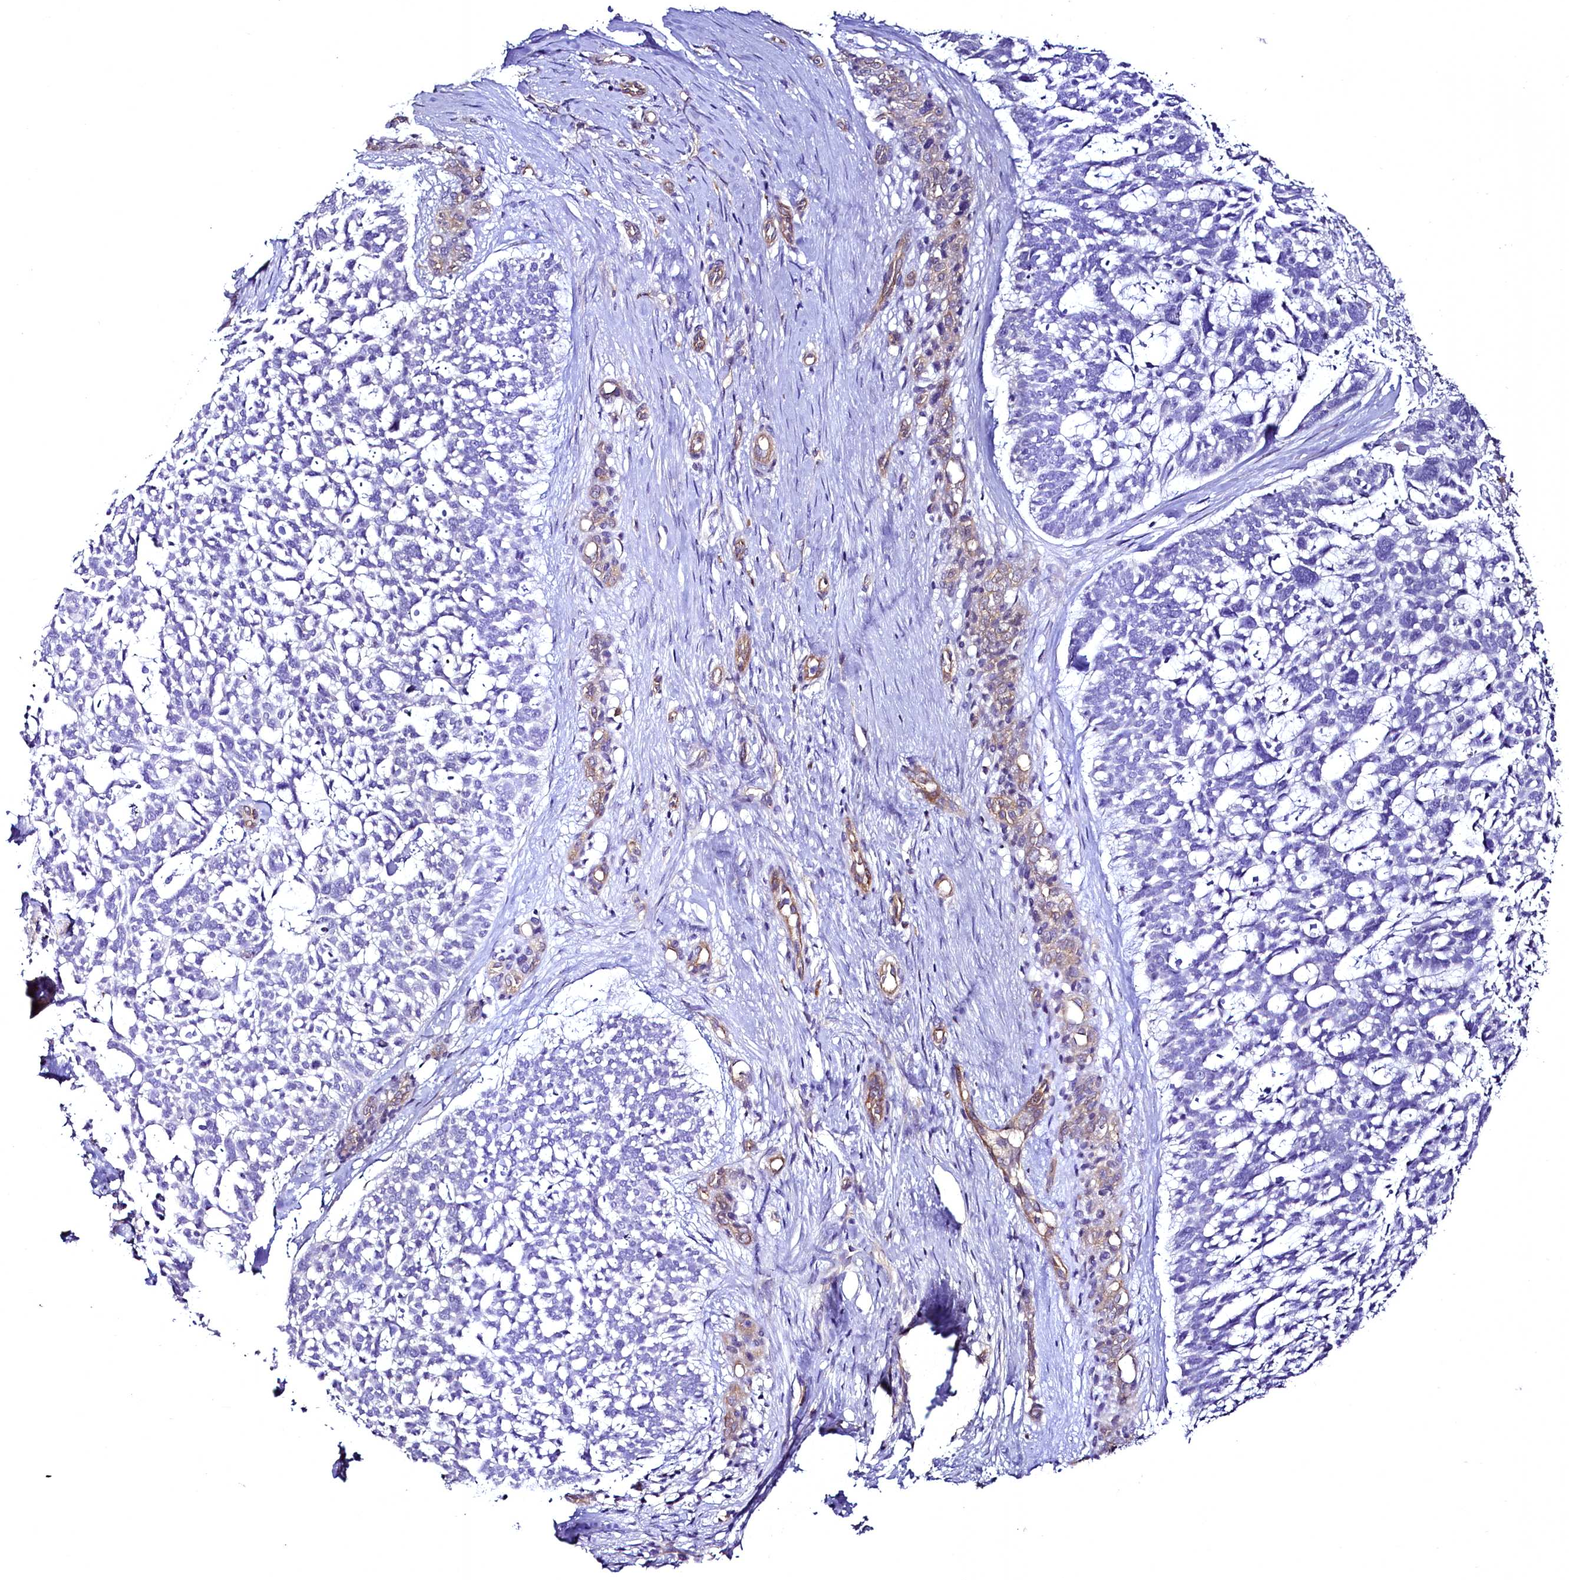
{"staining": {"intensity": "negative", "quantity": "none", "location": "none"}, "tissue": "skin cancer", "cell_type": "Tumor cells", "image_type": "cancer", "snomed": [{"axis": "morphology", "description": "Basal cell carcinoma"}, {"axis": "topography", "description": "Skin"}], "caption": "IHC image of neoplastic tissue: human skin cancer stained with DAB demonstrates no significant protein staining in tumor cells.", "gene": "STXBP1", "patient": {"sex": "male", "age": 88}}